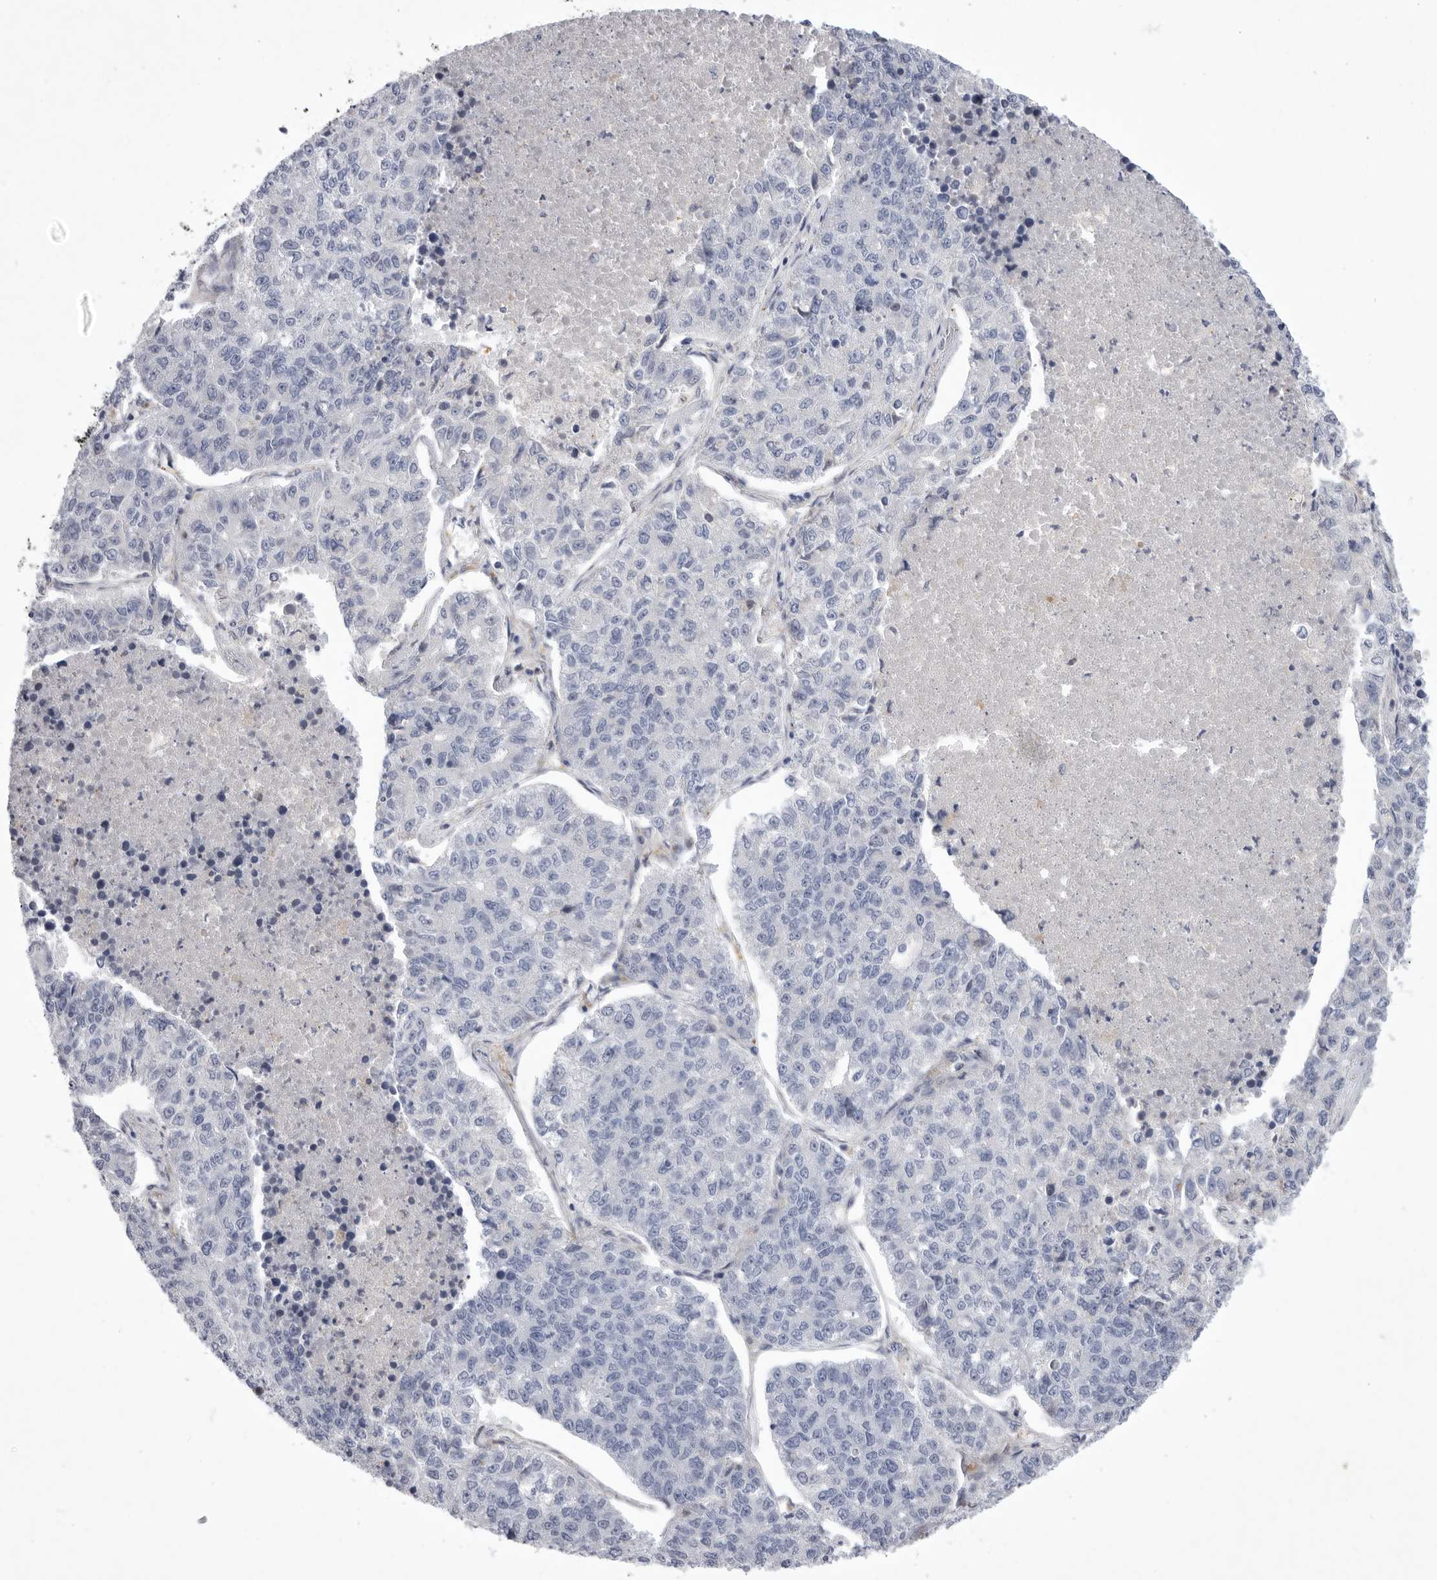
{"staining": {"intensity": "negative", "quantity": "none", "location": "none"}, "tissue": "lung cancer", "cell_type": "Tumor cells", "image_type": "cancer", "snomed": [{"axis": "morphology", "description": "Adenocarcinoma, NOS"}, {"axis": "topography", "description": "Lung"}], "caption": "Lung cancer (adenocarcinoma) was stained to show a protein in brown. There is no significant staining in tumor cells.", "gene": "SIGLEC10", "patient": {"sex": "male", "age": 49}}